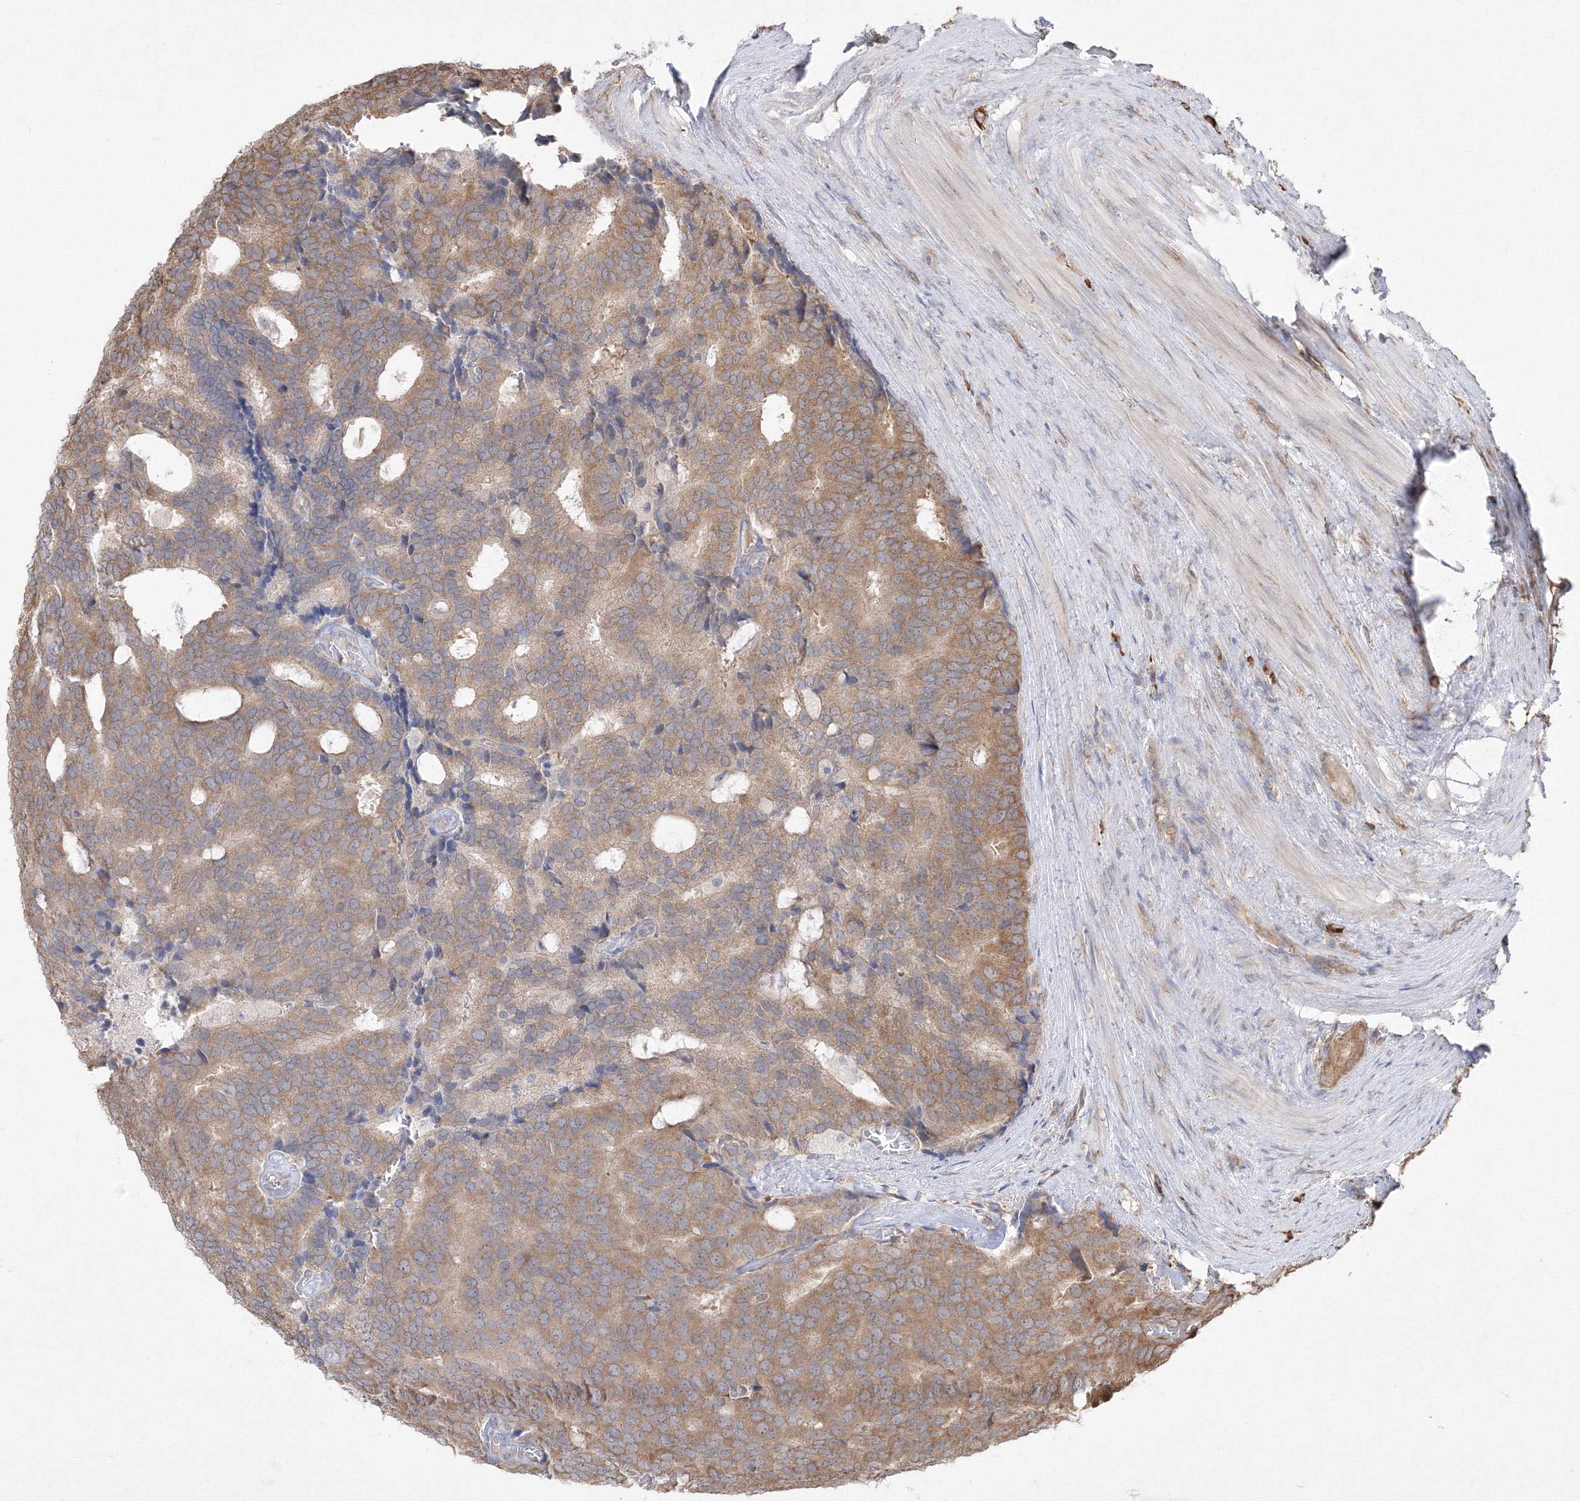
{"staining": {"intensity": "moderate", "quantity": ">75%", "location": "cytoplasmic/membranous"}, "tissue": "prostate cancer", "cell_type": "Tumor cells", "image_type": "cancer", "snomed": [{"axis": "morphology", "description": "Adenocarcinoma, Low grade"}, {"axis": "topography", "description": "Prostate"}], "caption": "A micrograph of adenocarcinoma (low-grade) (prostate) stained for a protein demonstrates moderate cytoplasmic/membranous brown staining in tumor cells. (Brightfield microscopy of DAB IHC at high magnification).", "gene": "FBXL8", "patient": {"sex": "male", "age": 71}}